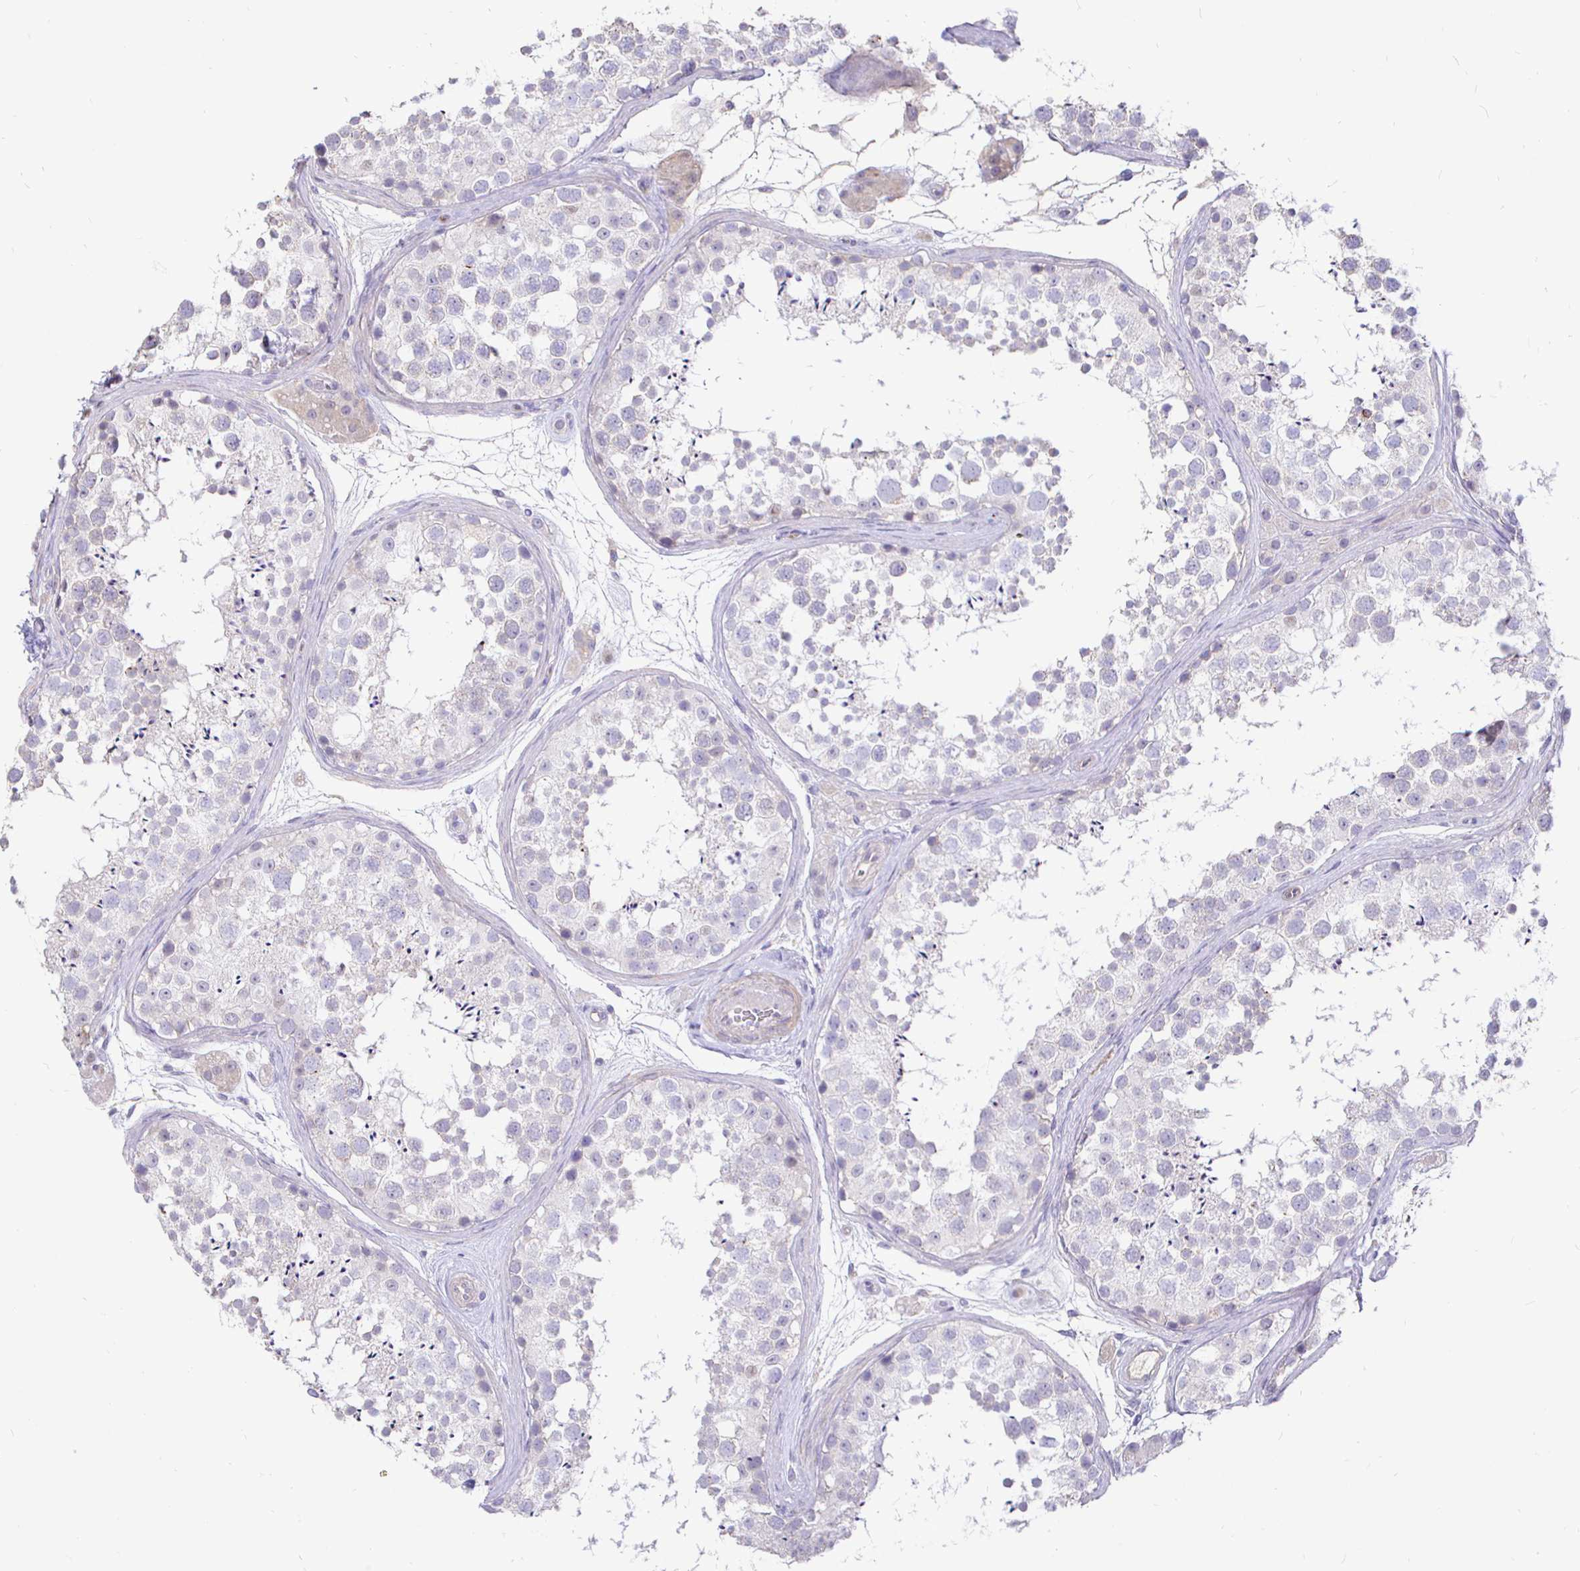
{"staining": {"intensity": "negative", "quantity": "none", "location": "none"}, "tissue": "testis", "cell_type": "Cells in seminiferous ducts", "image_type": "normal", "snomed": [{"axis": "morphology", "description": "Normal tissue, NOS"}, {"axis": "topography", "description": "Testis"}], "caption": "This is a micrograph of immunohistochemistry staining of benign testis, which shows no expression in cells in seminiferous ducts.", "gene": "NECAB1", "patient": {"sex": "male", "age": 41}}